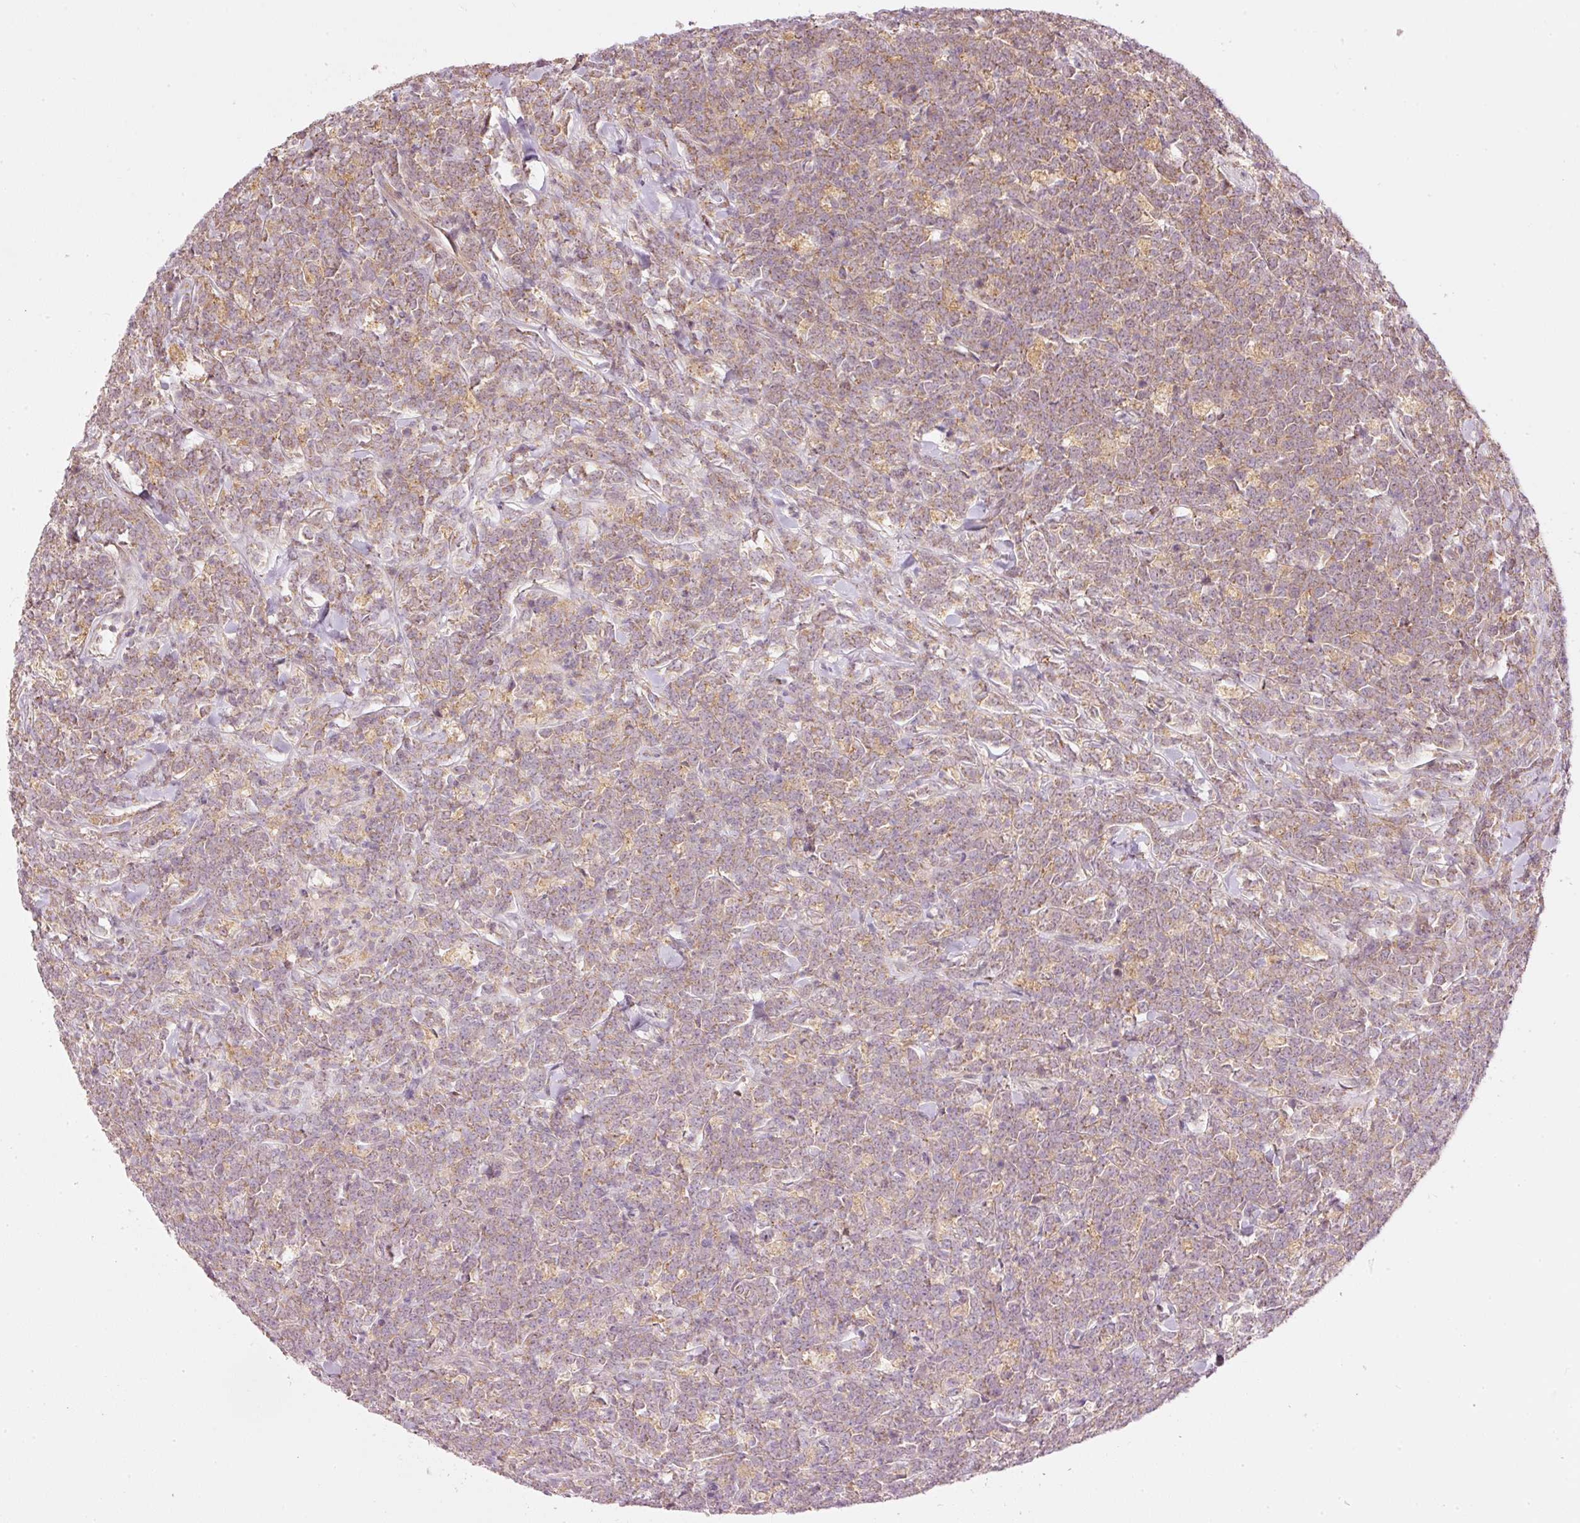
{"staining": {"intensity": "moderate", "quantity": "25%-75%", "location": "cytoplasmic/membranous"}, "tissue": "lymphoma", "cell_type": "Tumor cells", "image_type": "cancer", "snomed": [{"axis": "morphology", "description": "Malignant lymphoma, non-Hodgkin's type, High grade"}, {"axis": "topography", "description": "Small intestine"}], "caption": "A histopathology image of human lymphoma stained for a protein demonstrates moderate cytoplasmic/membranous brown staining in tumor cells.", "gene": "MAP10", "patient": {"sex": "male", "age": 8}}